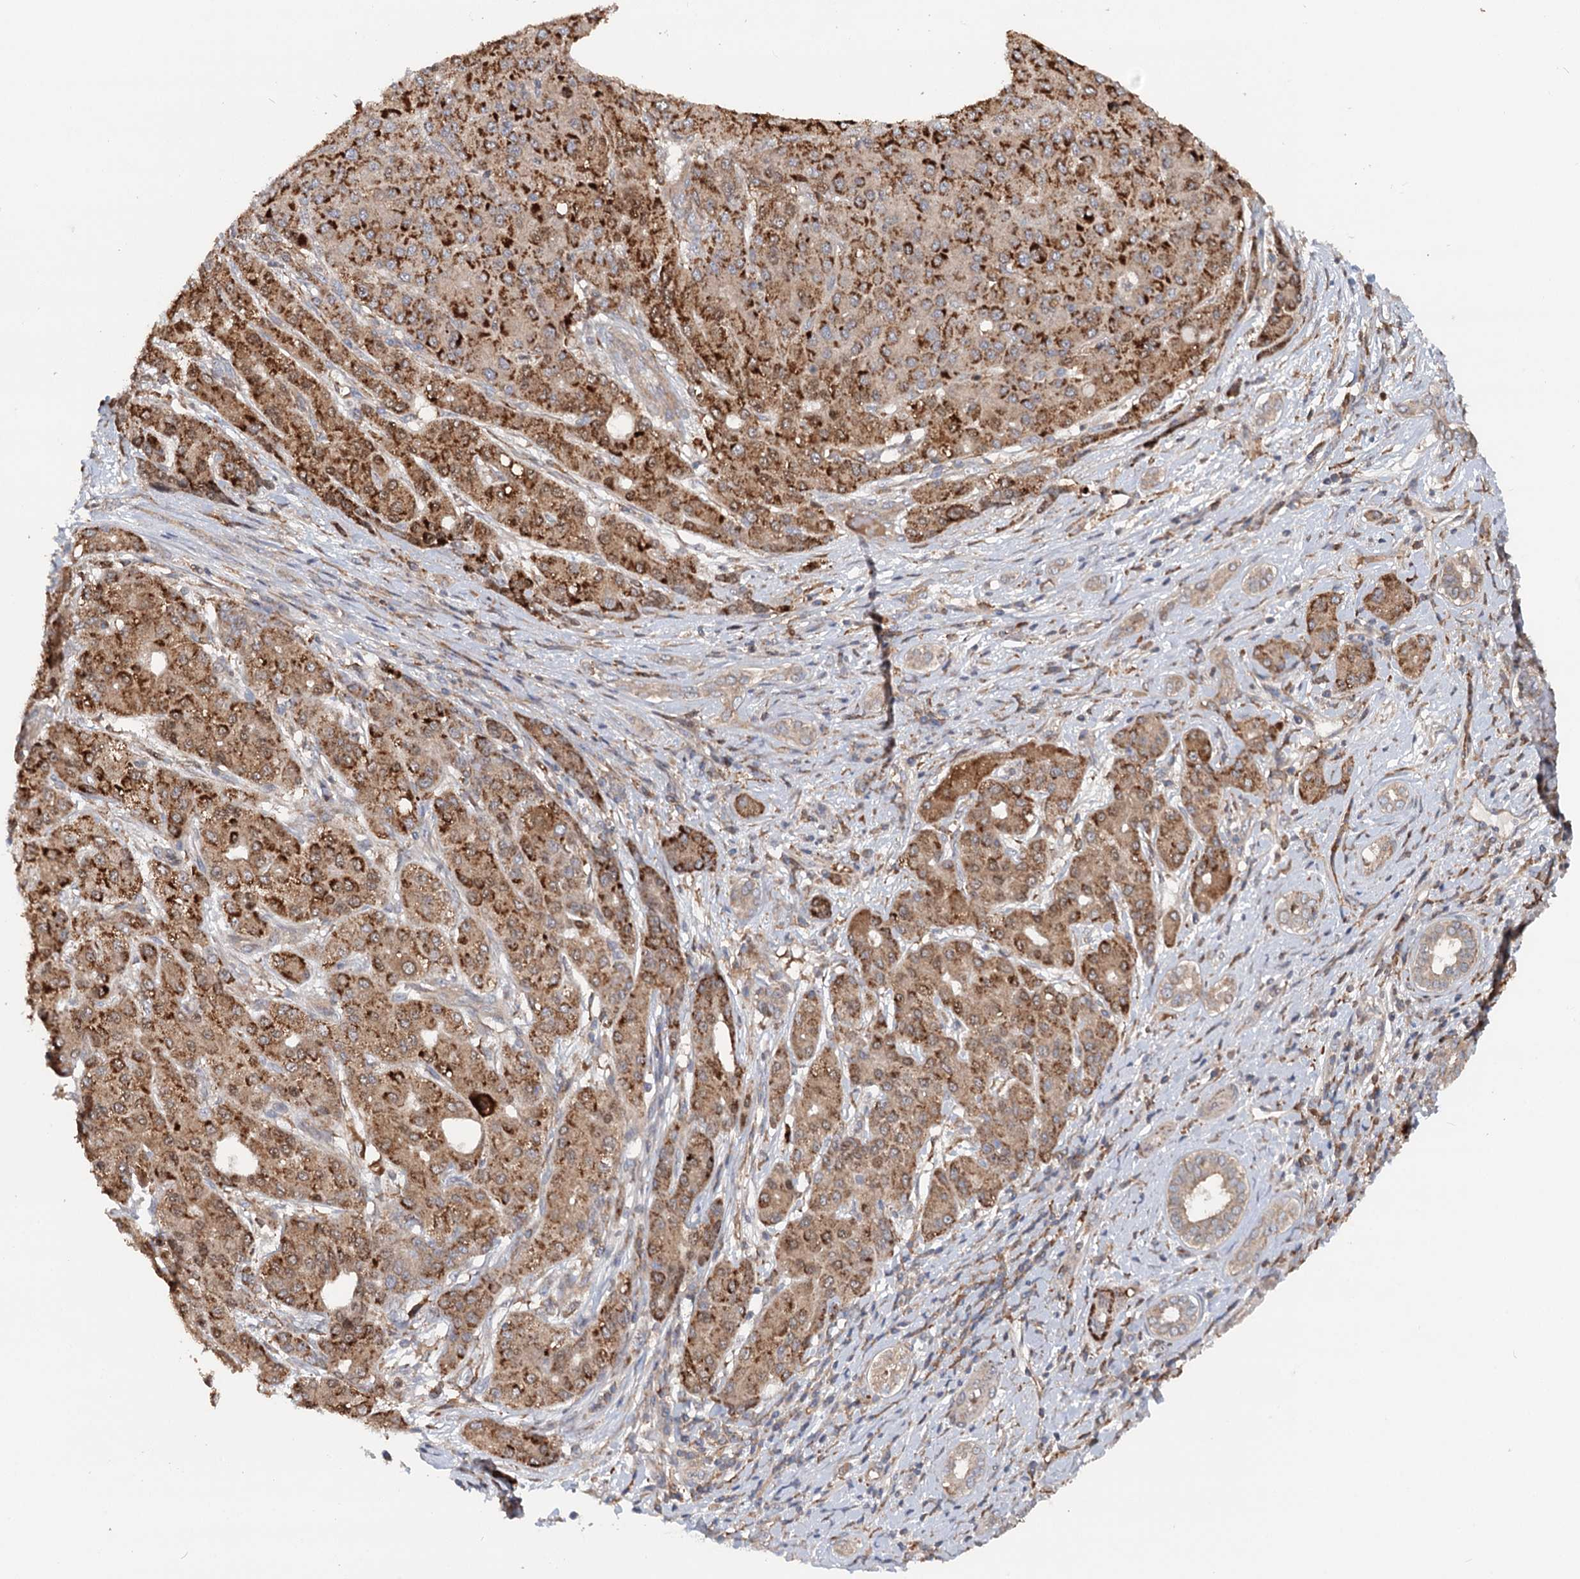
{"staining": {"intensity": "strong", "quantity": ">75%", "location": "cytoplasmic/membranous"}, "tissue": "liver cancer", "cell_type": "Tumor cells", "image_type": "cancer", "snomed": [{"axis": "morphology", "description": "Carcinoma, Hepatocellular, NOS"}, {"axis": "topography", "description": "Liver"}], "caption": "Tumor cells display strong cytoplasmic/membranous expression in approximately >75% of cells in liver cancer.", "gene": "RNF111", "patient": {"sex": "male", "age": 65}}